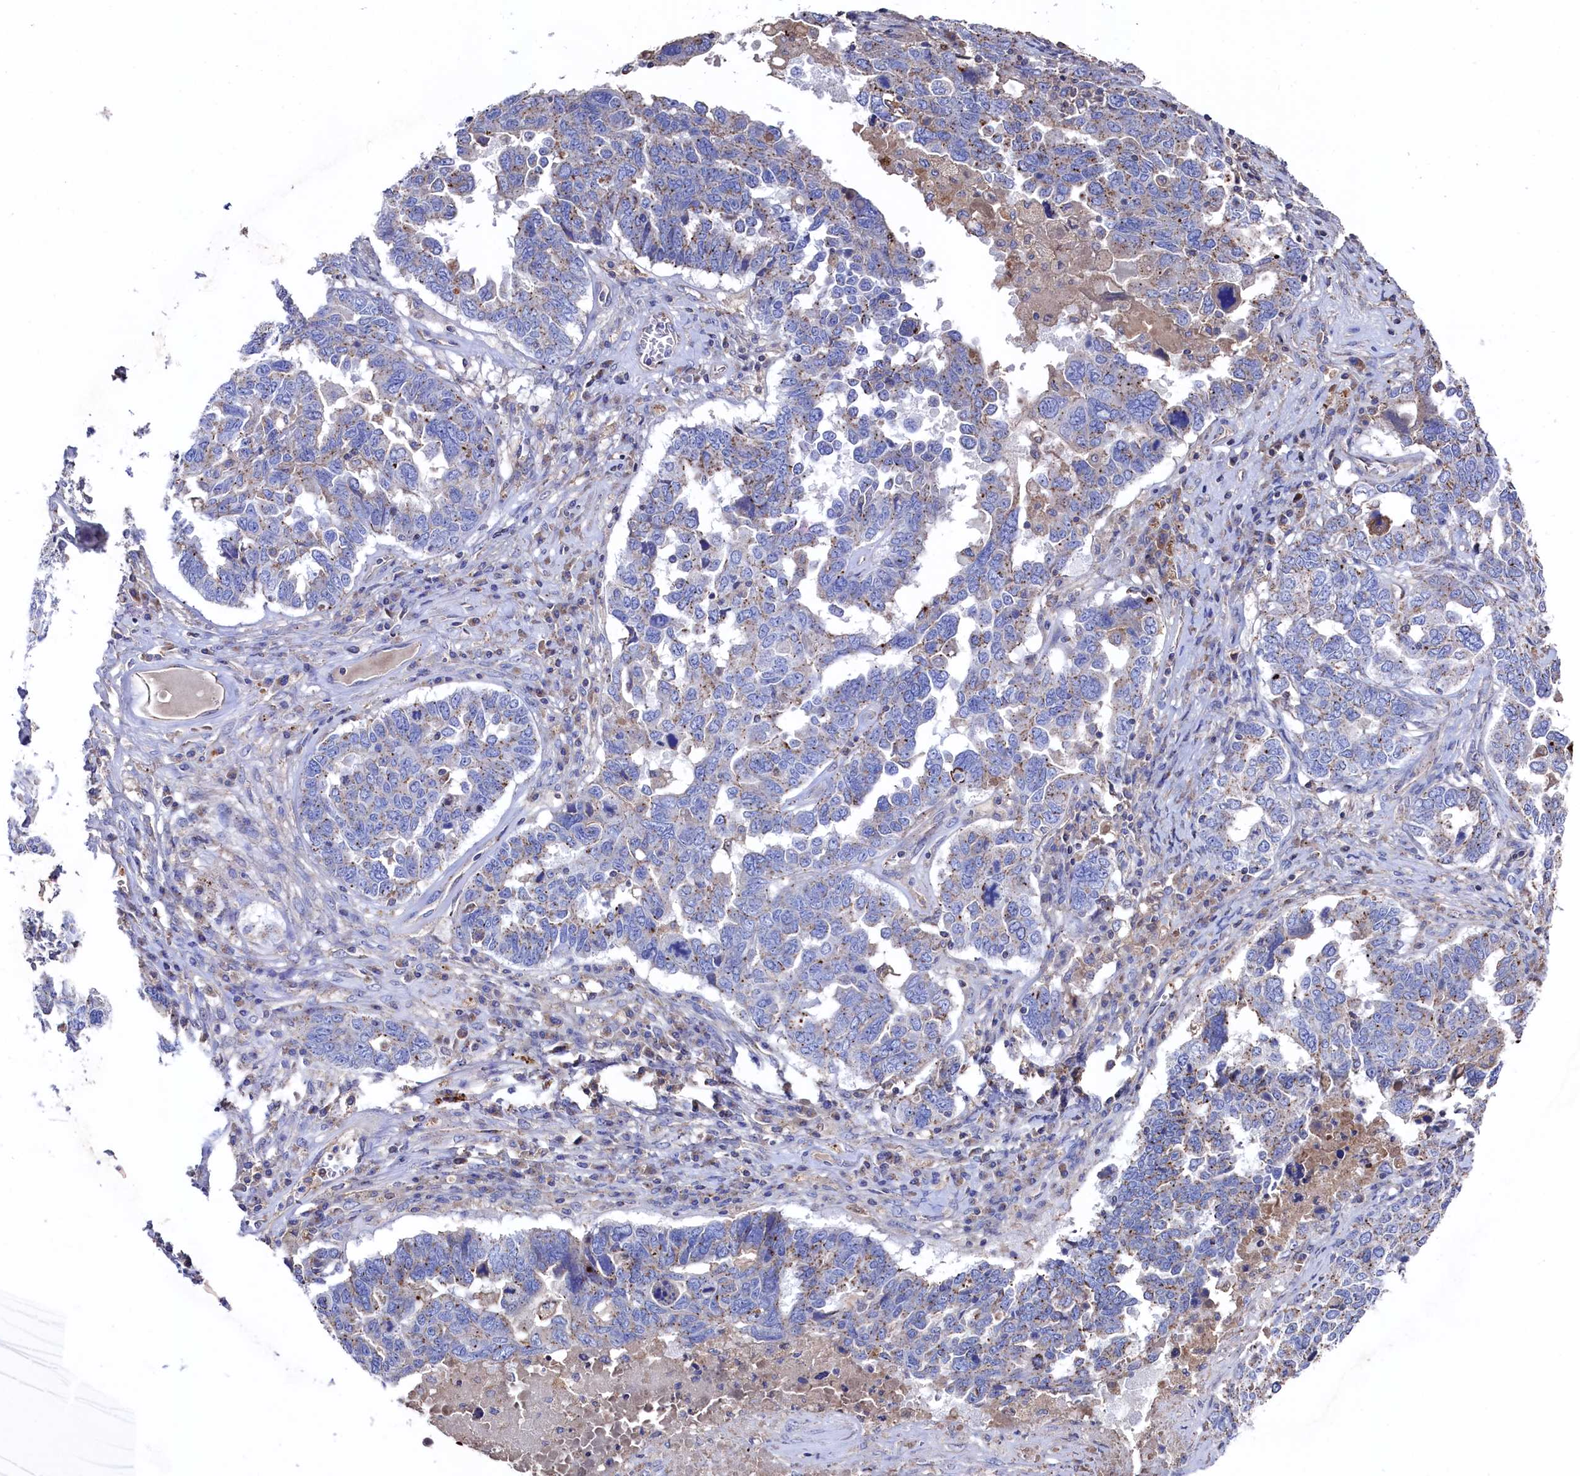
{"staining": {"intensity": "weak", "quantity": "<25%", "location": "cytoplasmic/membranous"}, "tissue": "ovarian cancer", "cell_type": "Tumor cells", "image_type": "cancer", "snomed": [{"axis": "morphology", "description": "Carcinoma, endometroid"}, {"axis": "topography", "description": "Ovary"}], "caption": "Histopathology image shows no significant protein staining in tumor cells of ovarian cancer.", "gene": "TK2", "patient": {"sex": "female", "age": 62}}